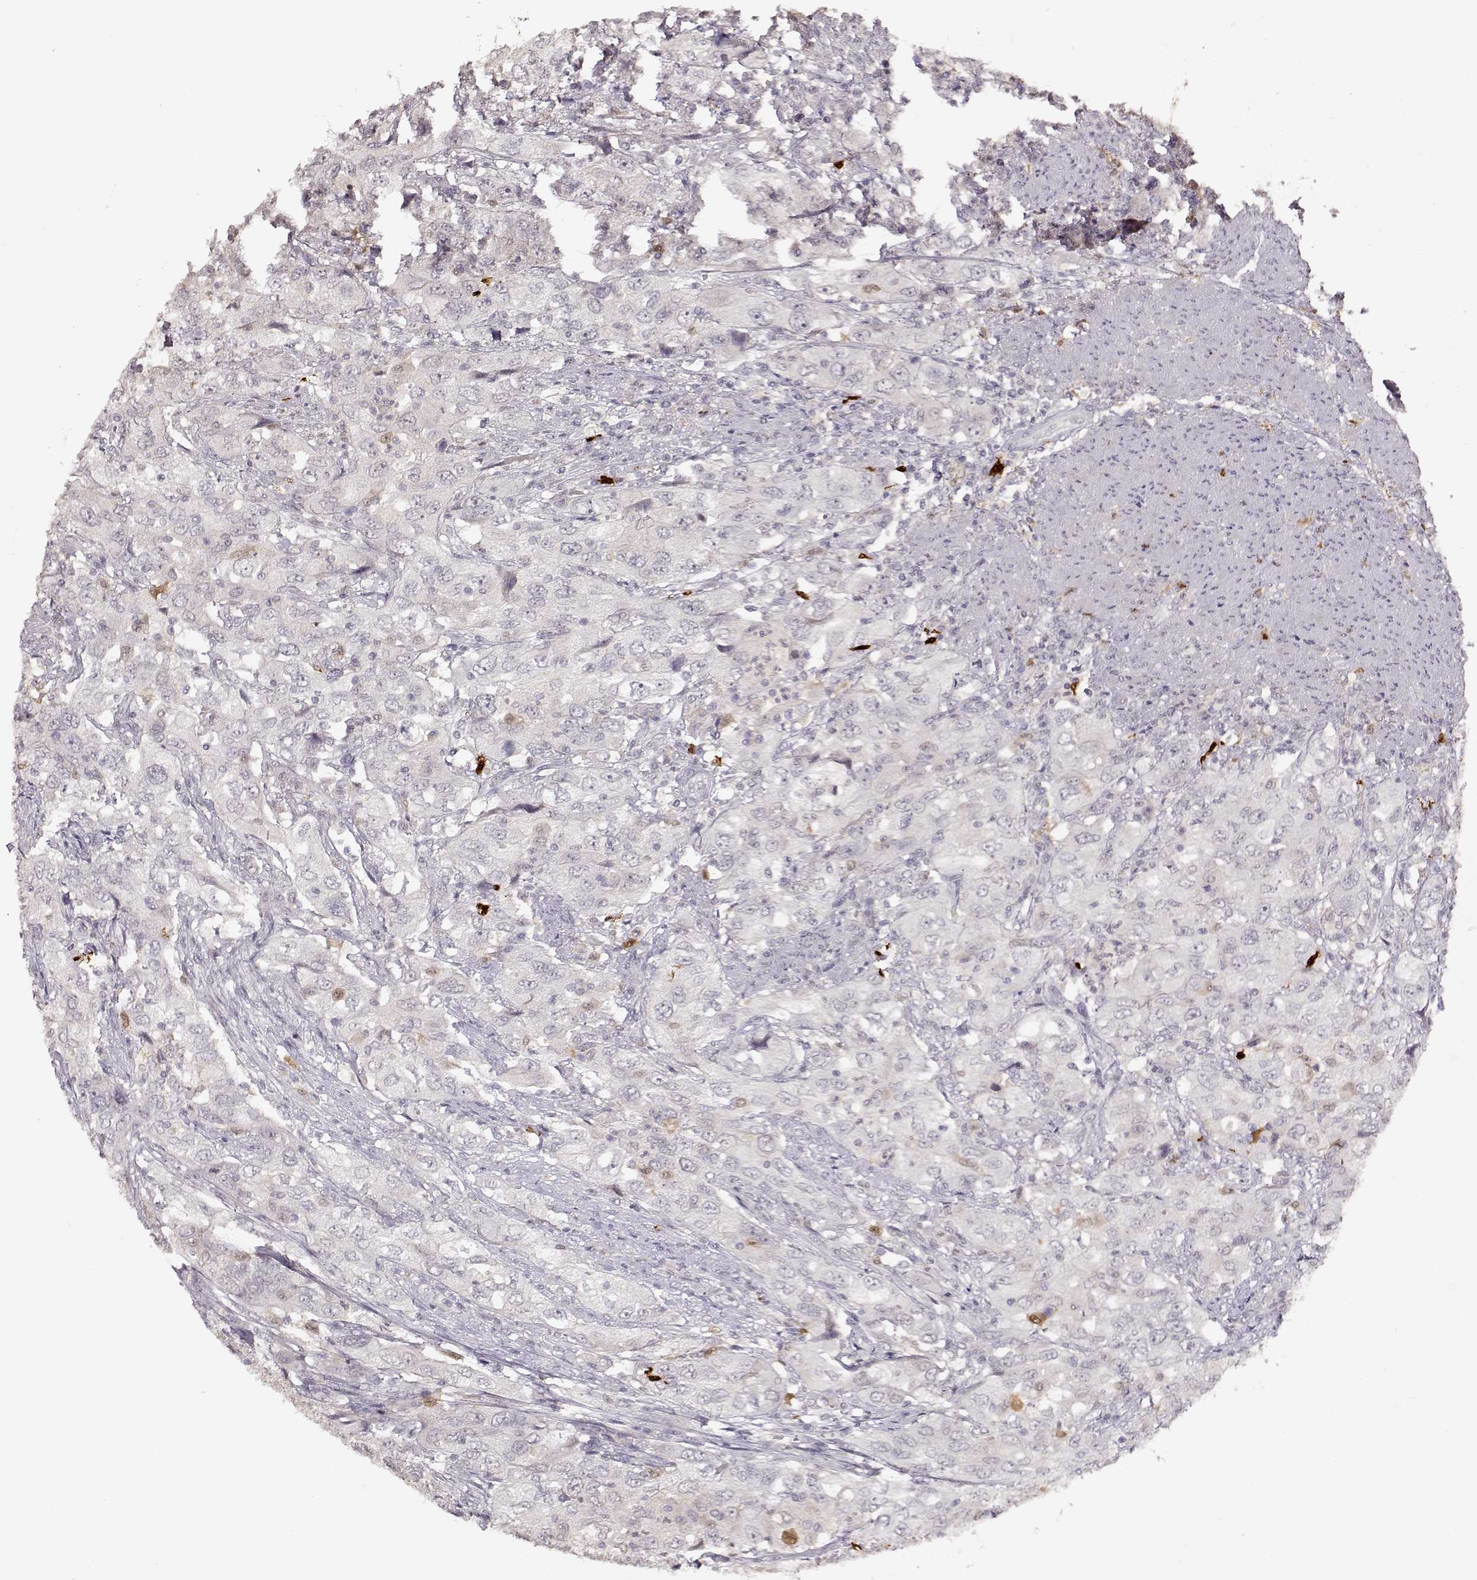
{"staining": {"intensity": "negative", "quantity": "none", "location": "none"}, "tissue": "urothelial cancer", "cell_type": "Tumor cells", "image_type": "cancer", "snomed": [{"axis": "morphology", "description": "Urothelial carcinoma, High grade"}, {"axis": "topography", "description": "Urinary bladder"}], "caption": "An immunohistochemistry image of urothelial carcinoma (high-grade) is shown. There is no staining in tumor cells of urothelial carcinoma (high-grade). Nuclei are stained in blue.", "gene": "S100B", "patient": {"sex": "male", "age": 76}}